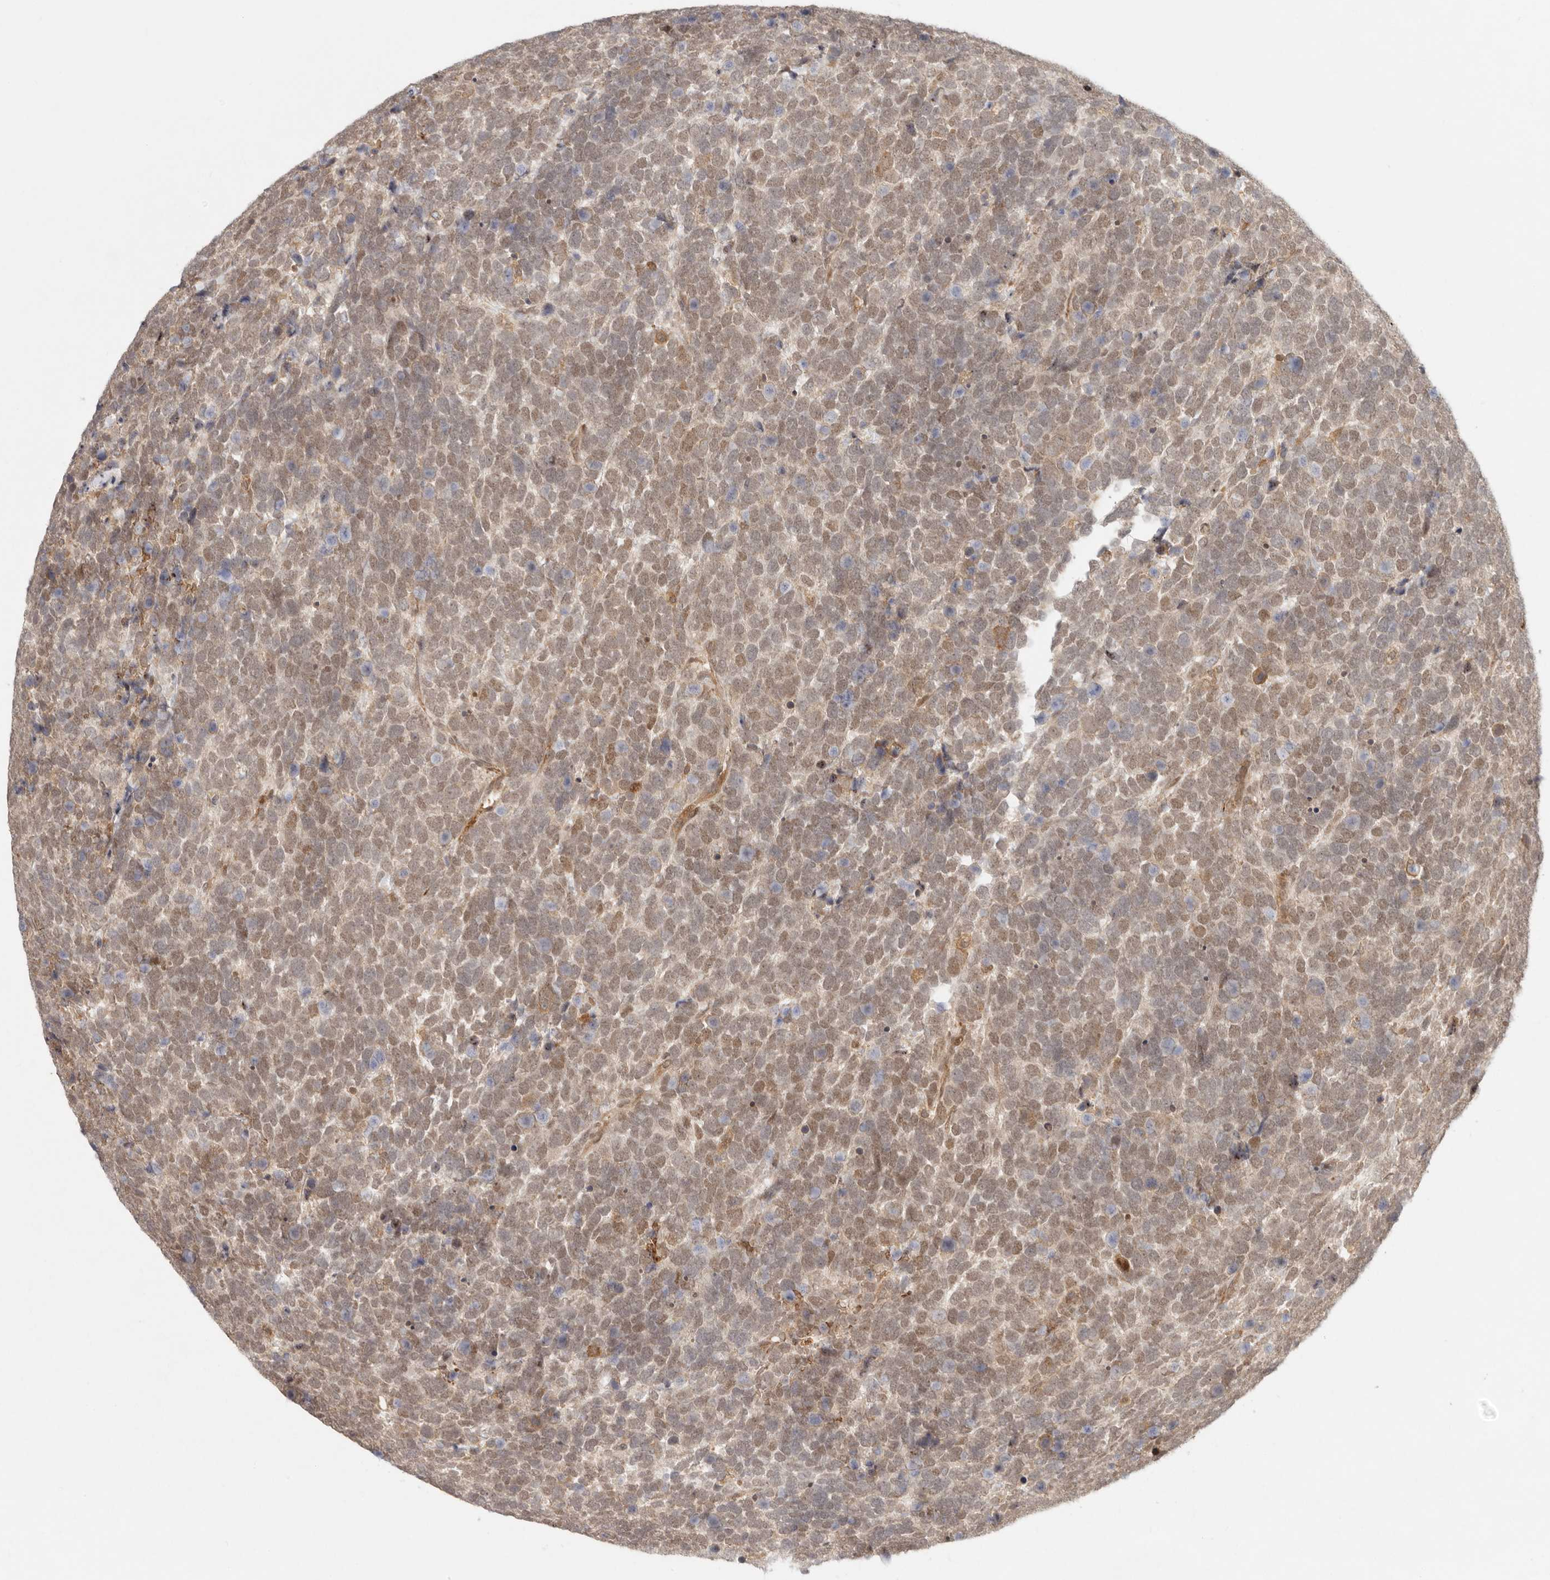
{"staining": {"intensity": "weak", "quantity": ">75%", "location": "cytoplasmic/membranous,nuclear"}, "tissue": "urothelial cancer", "cell_type": "Tumor cells", "image_type": "cancer", "snomed": [{"axis": "morphology", "description": "Urothelial carcinoma, High grade"}, {"axis": "topography", "description": "Urinary bladder"}], "caption": "This is a micrograph of immunohistochemistry (IHC) staining of high-grade urothelial carcinoma, which shows weak positivity in the cytoplasmic/membranous and nuclear of tumor cells.", "gene": "AHDC1", "patient": {"sex": "female", "age": 82}}